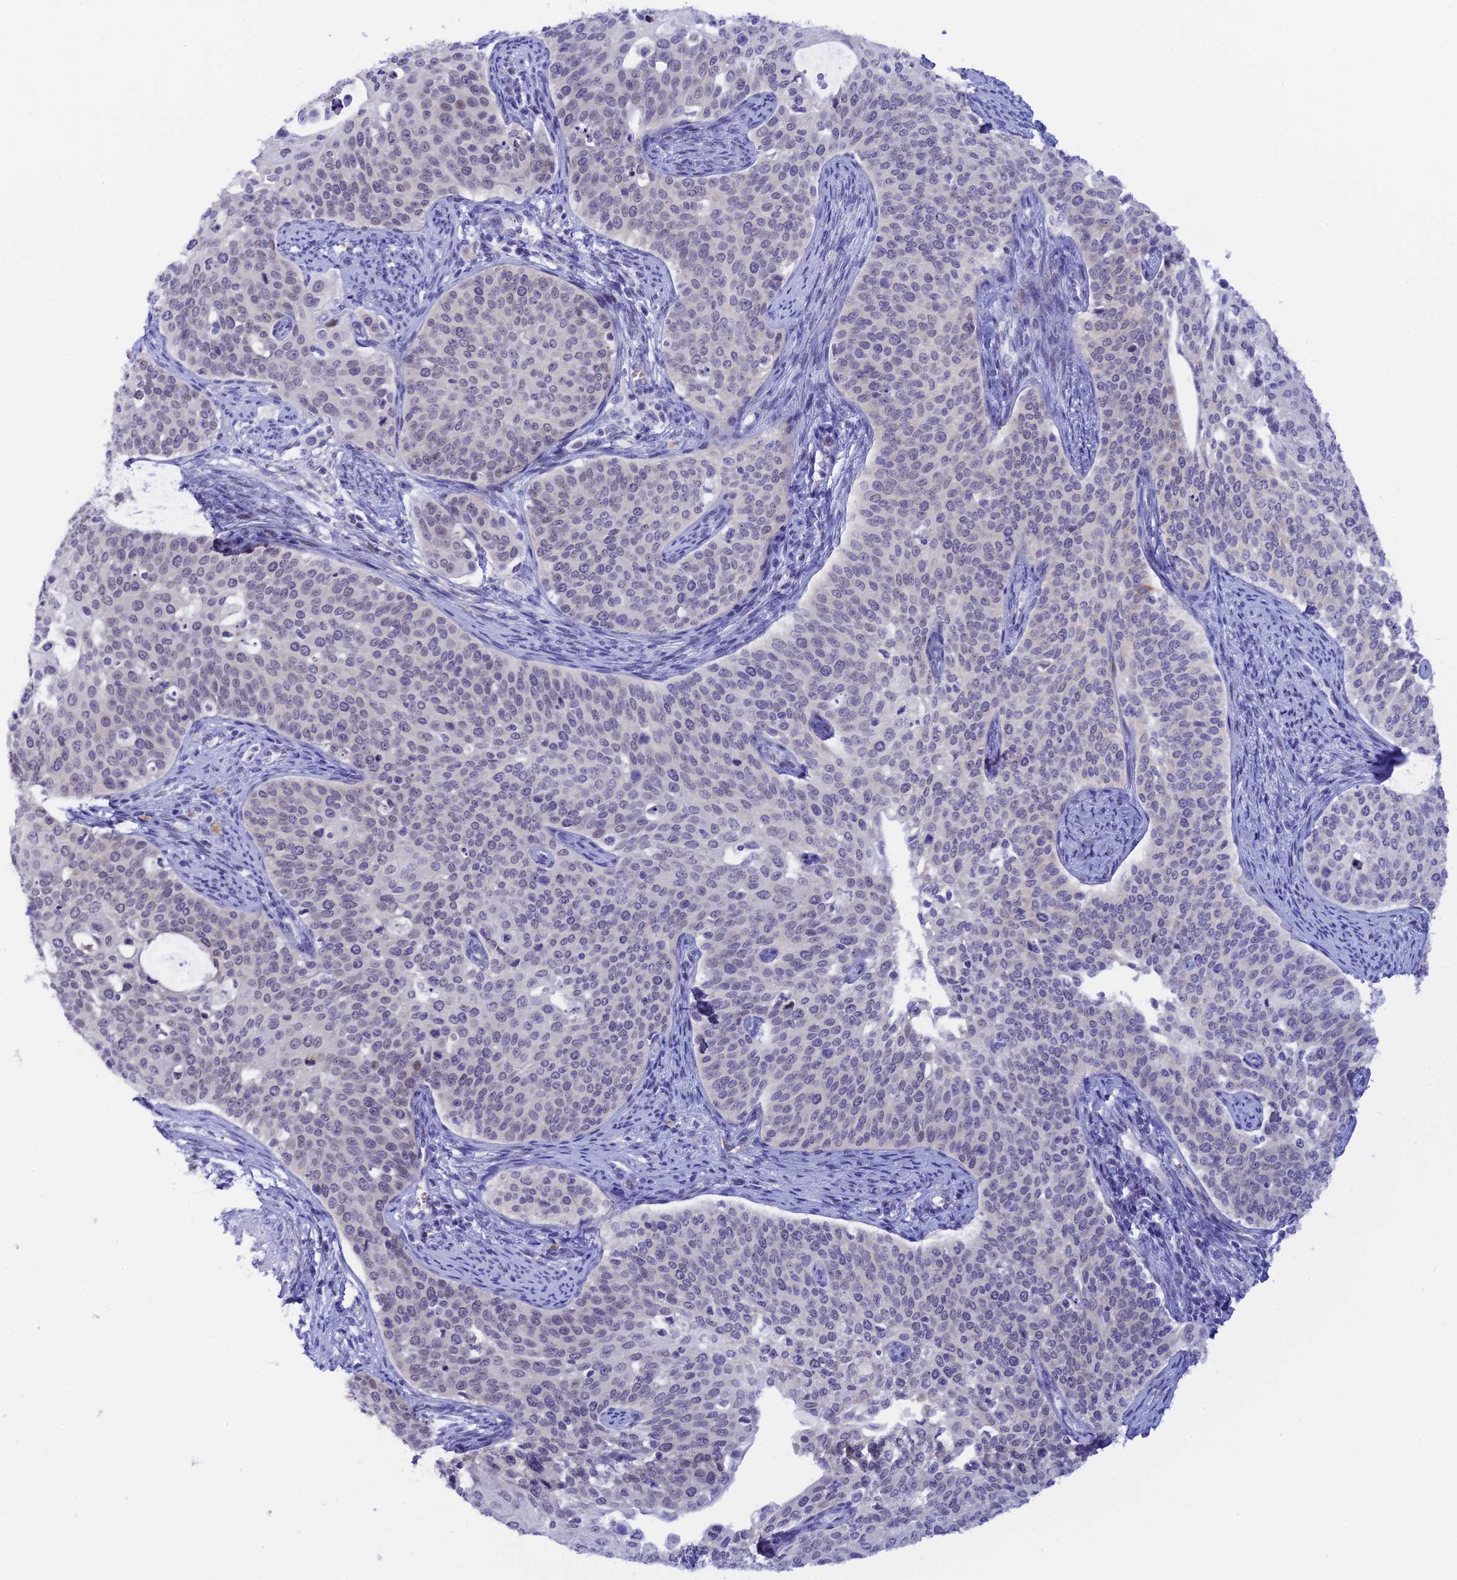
{"staining": {"intensity": "weak", "quantity": "<25%", "location": "nuclear"}, "tissue": "cervical cancer", "cell_type": "Tumor cells", "image_type": "cancer", "snomed": [{"axis": "morphology", "description": "Squamous cell carcinoma, NOS"}, {"axis": "topography", "description": "Cervix"}], "caption": "IHC of squamous cell carcinoma (cervical) reveals no staining in tumor cells. (Stains: DAB (3,3'-diaminobenzidine) IHC with hematoxylin counter stain, Microscopy: brightfield microscopy at high magnification).", "gene": "RASGEF1B", "patient": {"sex": "female", "age": 44}}